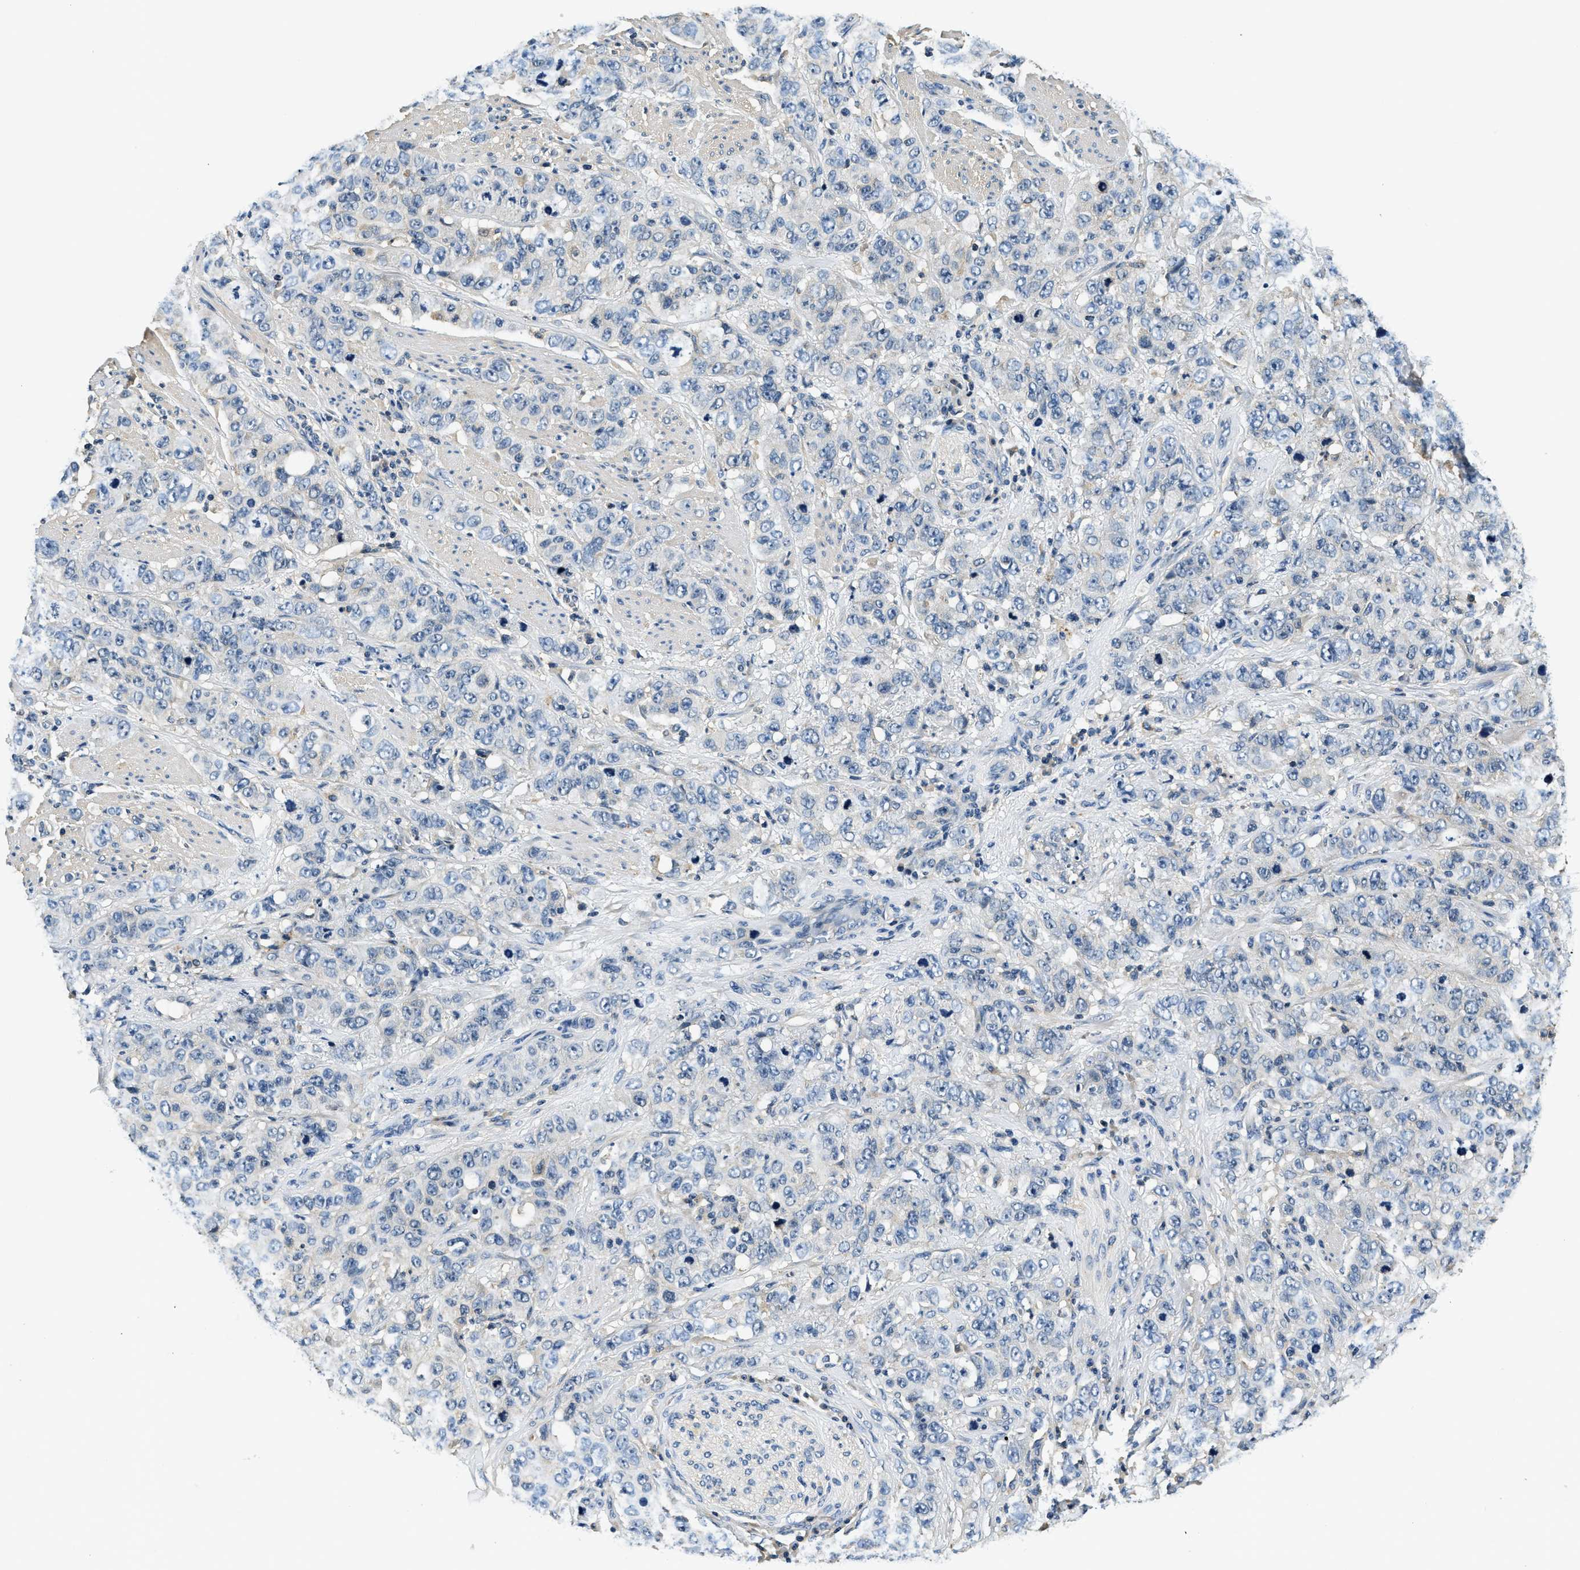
{"staining": {"intensity": "negative", "quantity": "none", "location": "none"}, "tissue": "stomach cancer", "cell_type": "Tumor cells", "image_type": "cancer", "snomed": [{"axis": "morphology", "description": "Adenocarcinoma, NOS"}, {"axis": "topography", "description": "Stomach"}], "caption": "Protein analysis of adenocarcinoma (stomach) displays no significant positivity in tumor cells.", "gene": "RESF1", "patient": {"sex": "male", "age": 48}}